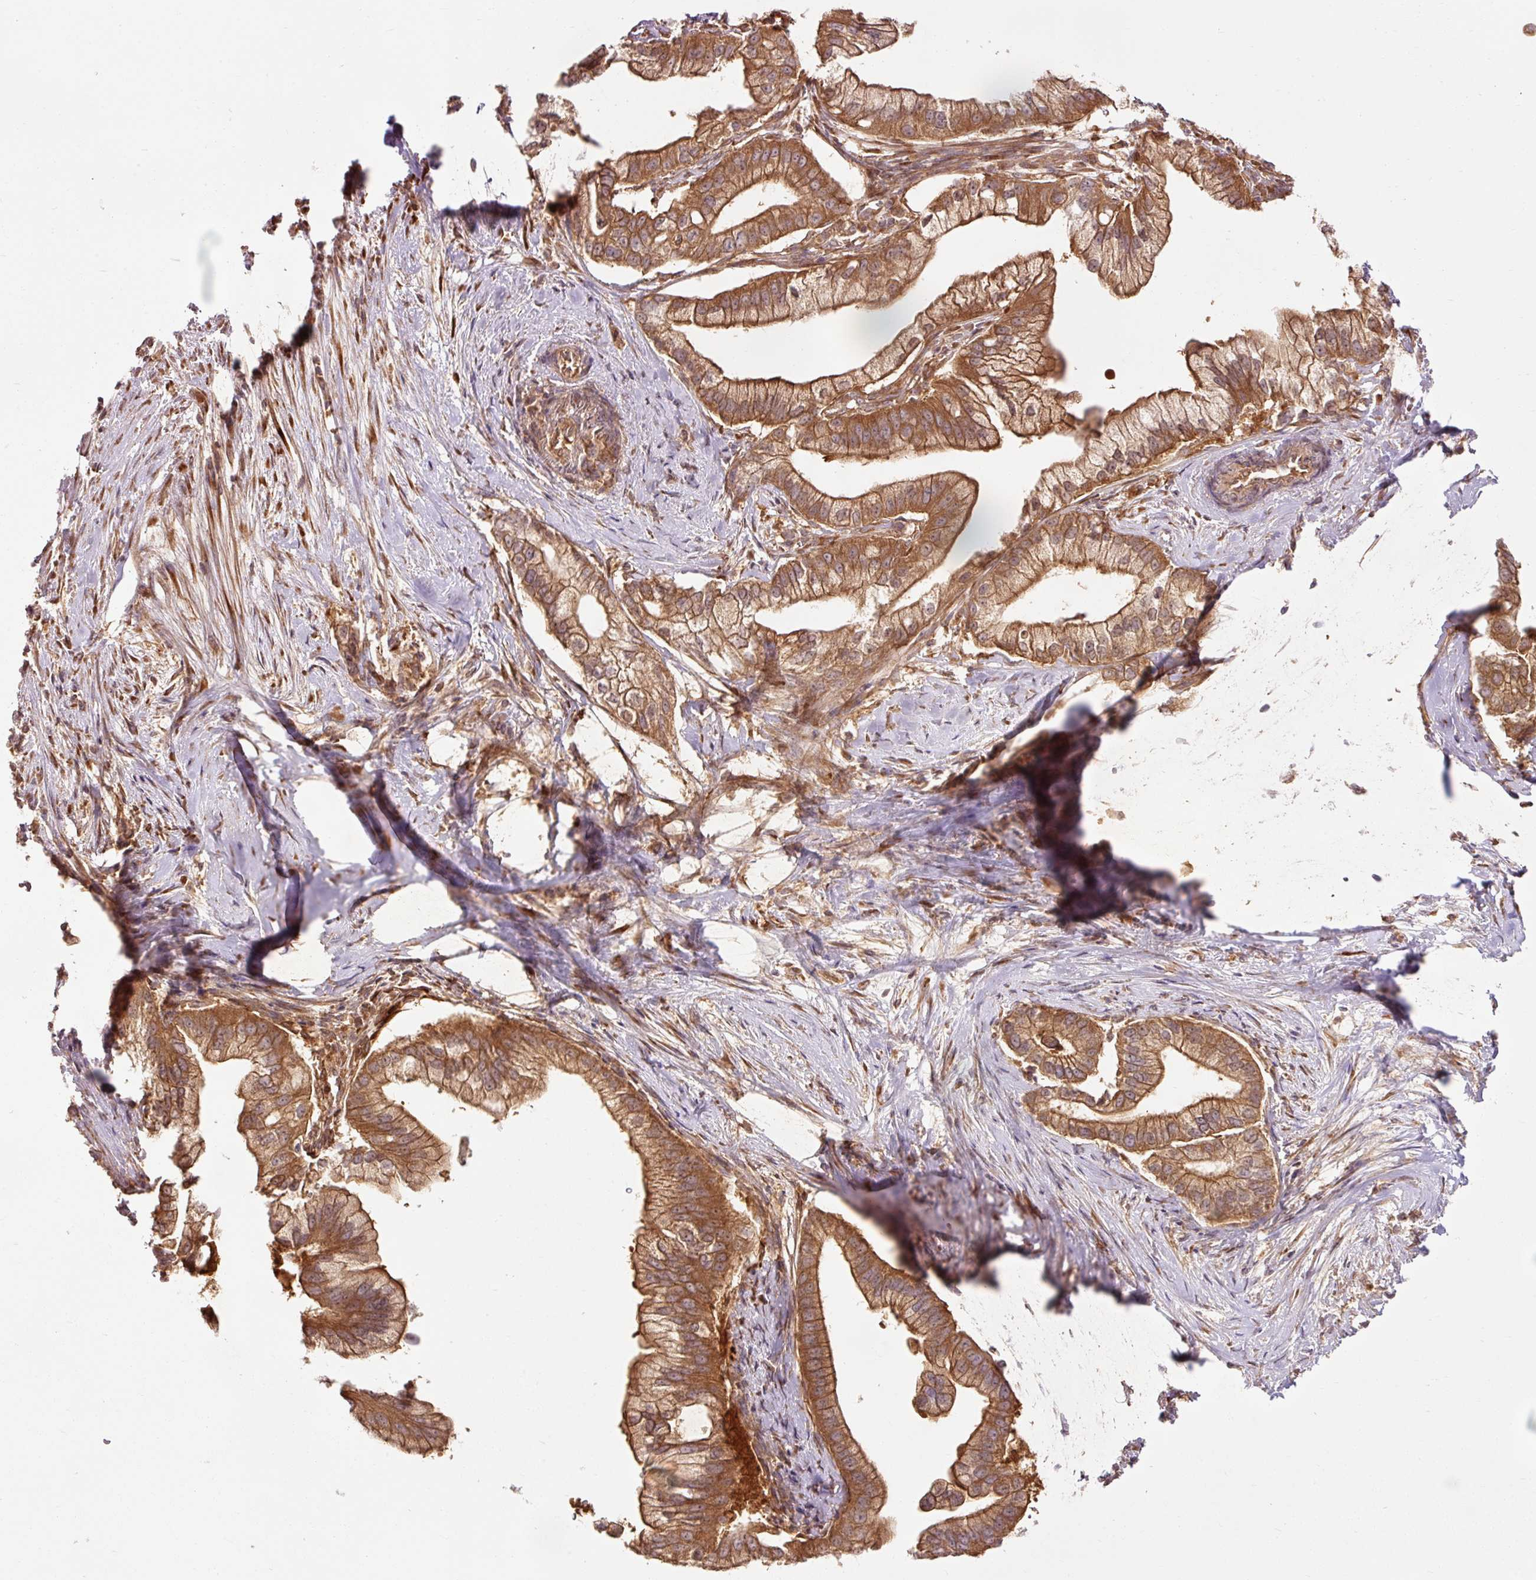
{"staining": {"intensity": "moderate", "quantity": ">75%", "location": "cytoplasmic/membranous"}, "tissue": "pancreatic cancer", "cell_type": "Tumor cells", "image_type": "cancer", "snomed": [{"axis": "morphology", "description": "Adenocarcinoma, NOS"}, {"axis": "topography", "description": "Pancreas"}], "caption": "Protein staining demonstrates moderate cytoplasmic/membranous positivity in about >75% of tumor cells in adenocarcinoma (pancreatic). Immunohistochemistry stains the protein of interest in brown and the nuclei are stained blue.", "gene": "PDAP1", "patient": {"sex": "male", "age": 70}}